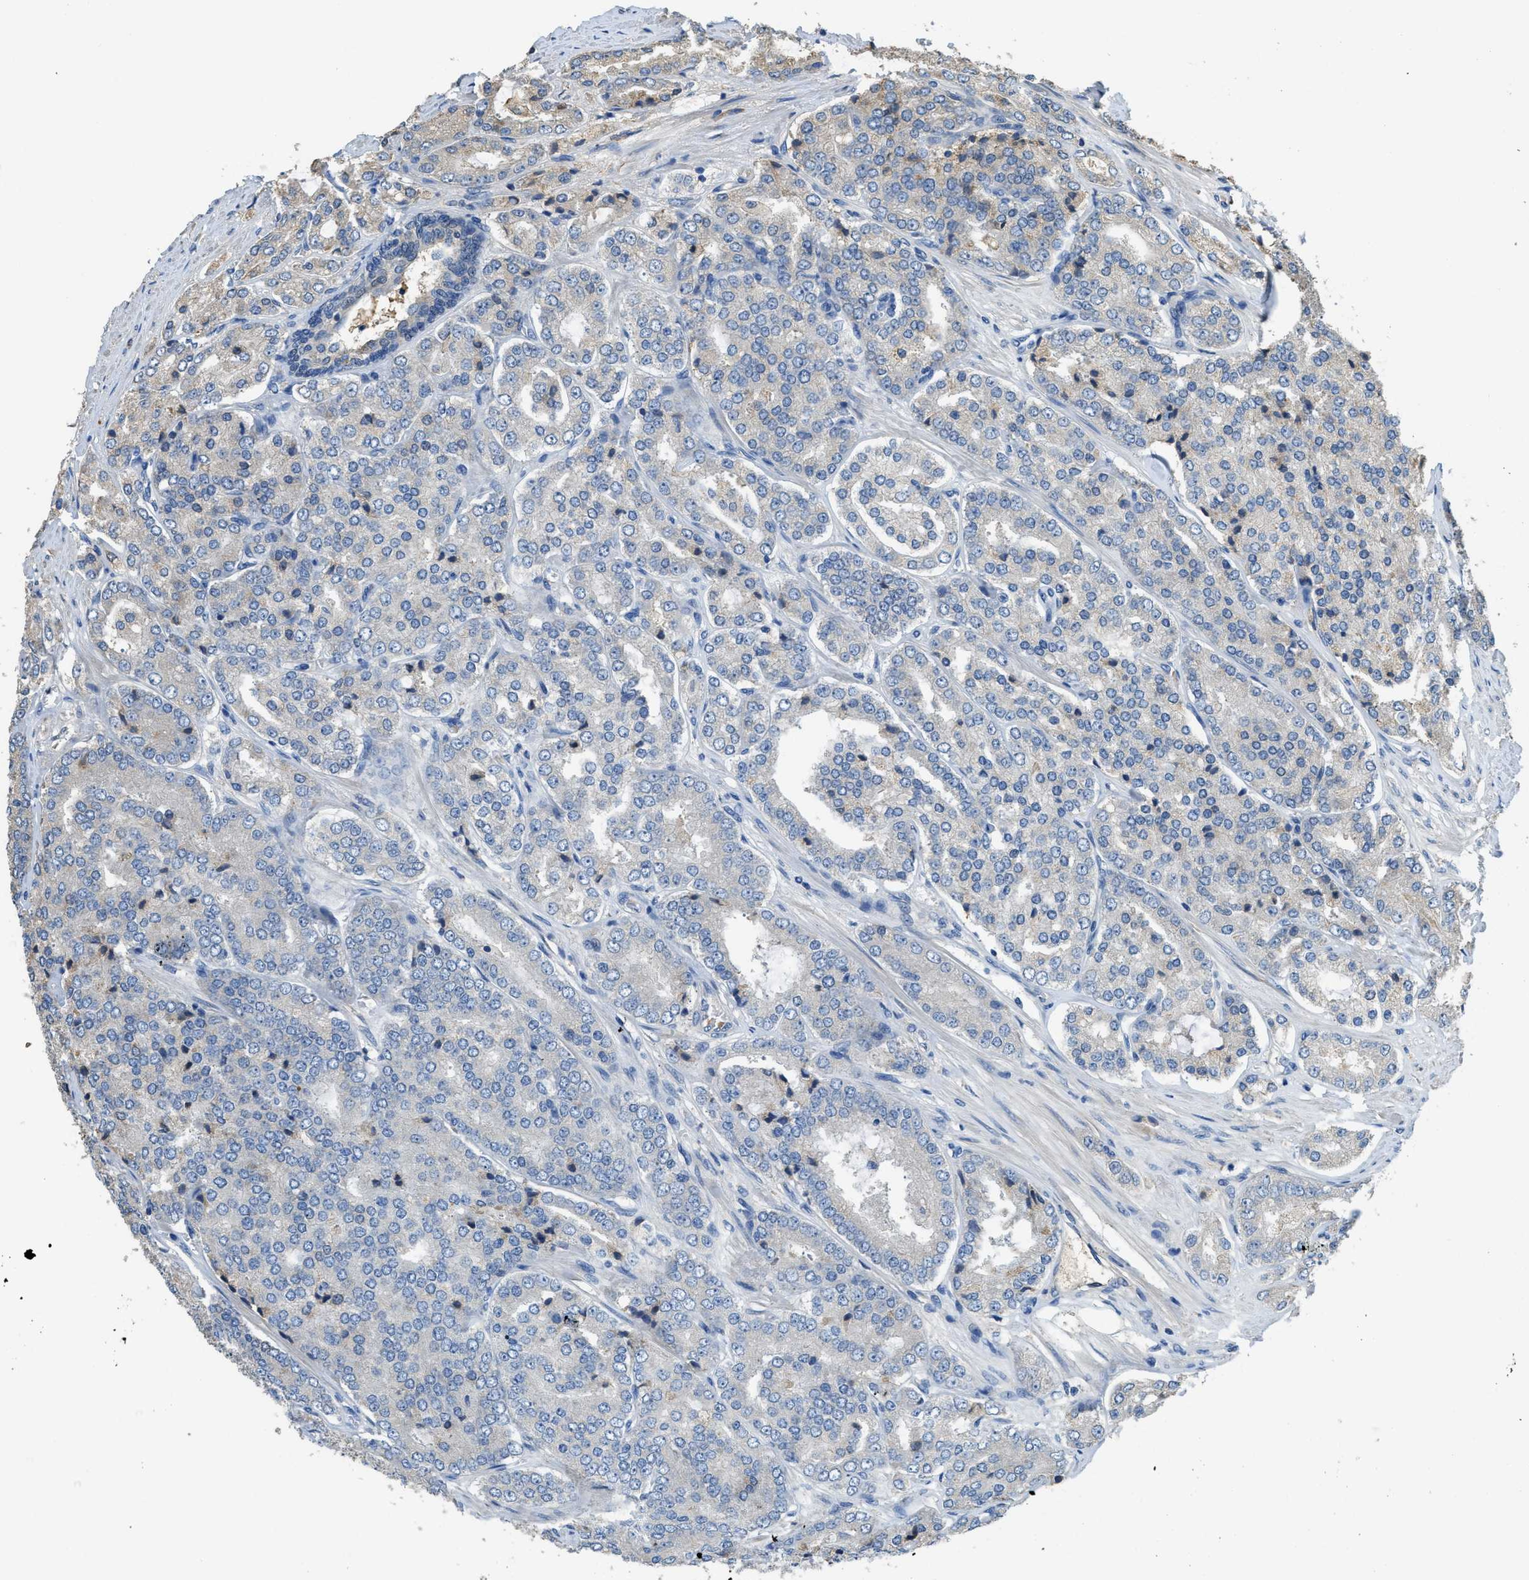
{"staining": {"intensity": "weak", "quantity": "<25%", "location": "cytoplasmic/membranous"}, "tissue": "prostate cancer", "cell_type": "Tumor cells", "image_type": "cancer", "snomed": [{"axis": "morphology", "description": "Adenocarcinoma, High grade"}, {"axis": "topography", "description": "Prostate"}], "caption": "The photomicrograph shows no significant positivity in tumor cells of prostate cancer (adenocarcinoma (high-grade)). The staining was performed using DAB to visualize the protein expression in brown, while the nuclei were stained in blue with hematoxylin (Magnification: 20x).", "gene": "RIPK2", "patient": {"sex": "male", "age": 65}}